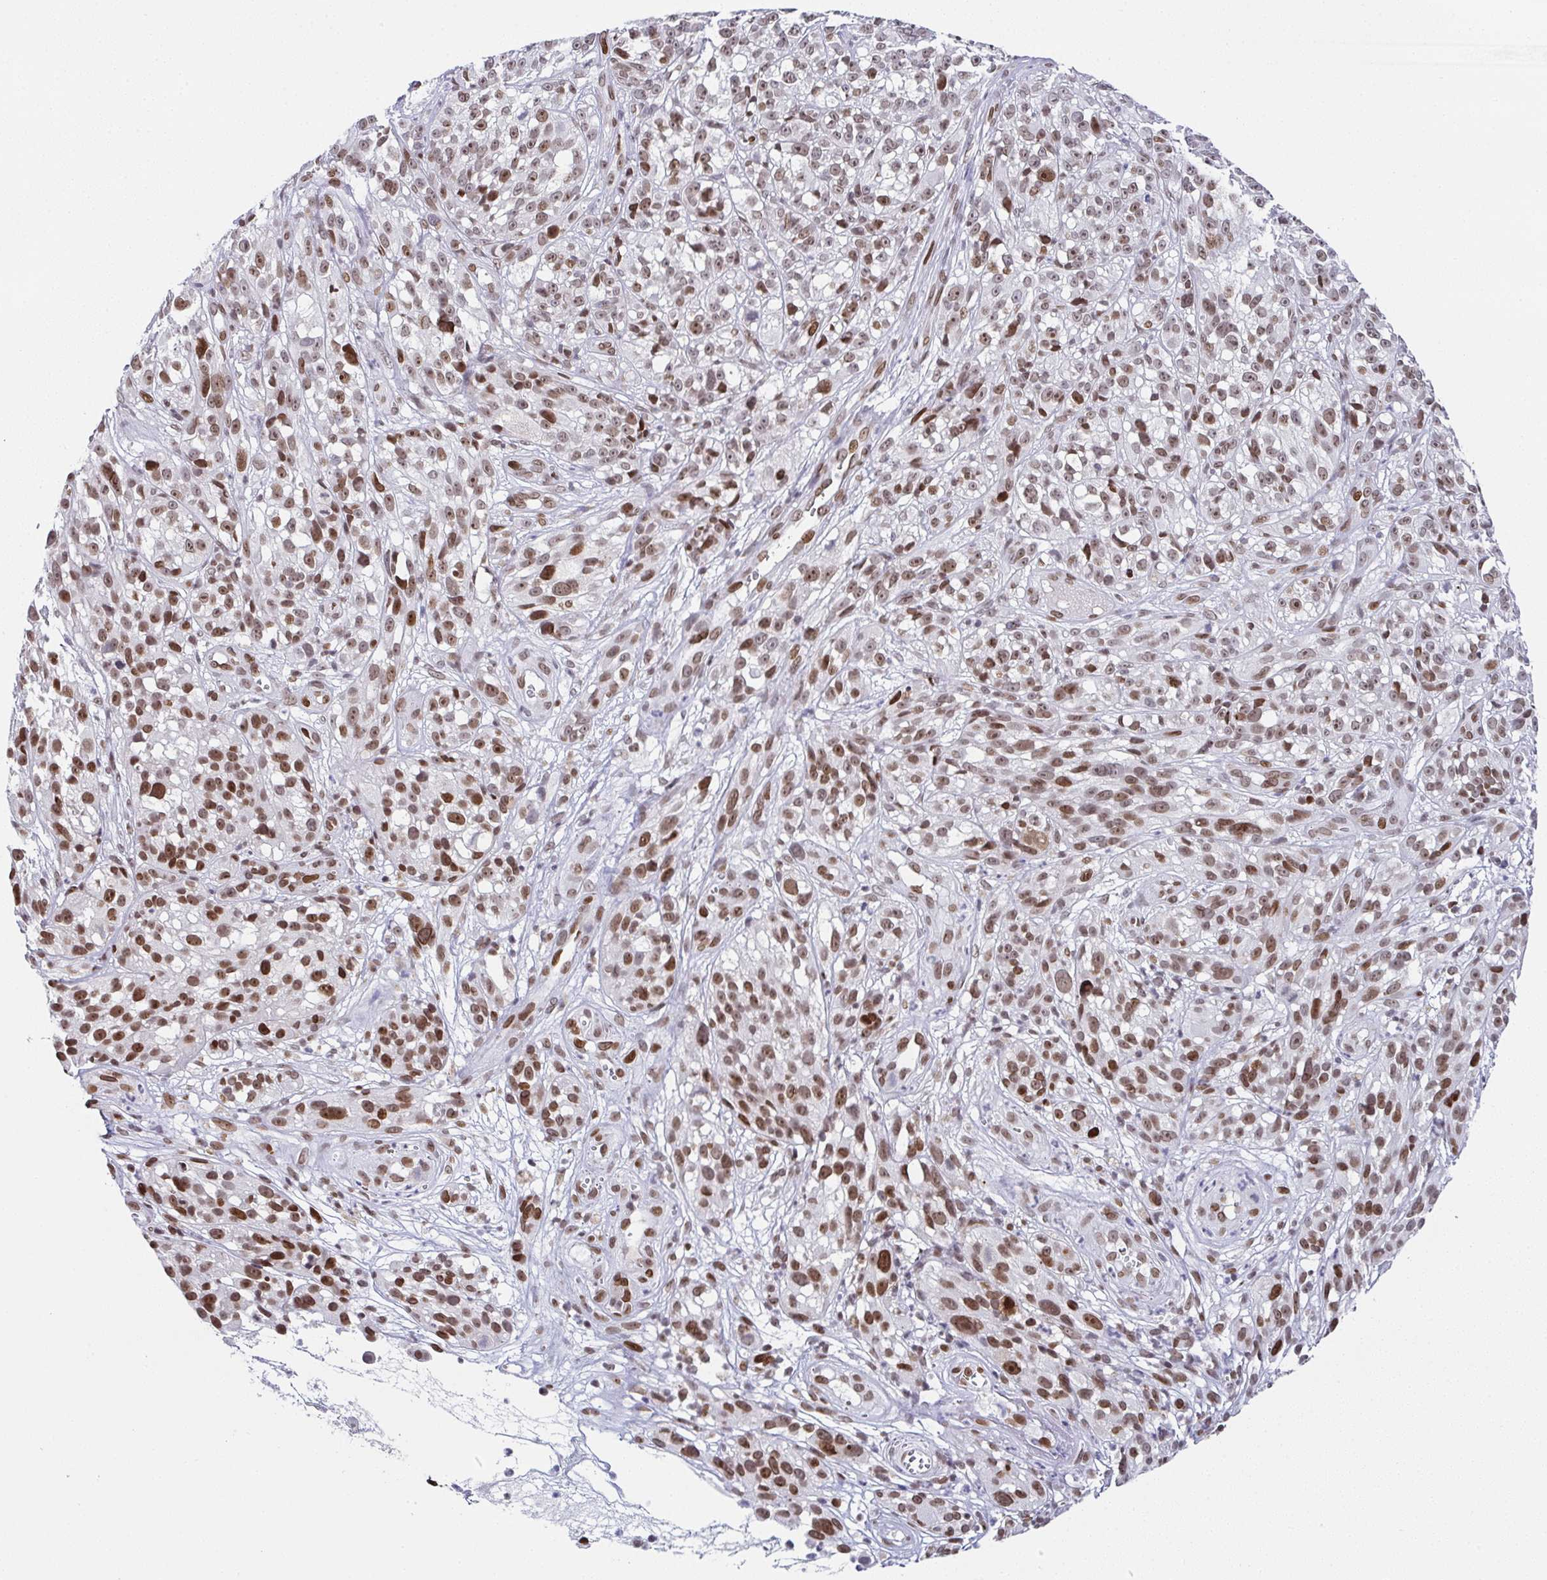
{"staining": {"intensity": "moderate", "quantity": ">75%", "location": "nuclear"}, "tissue": "melanoma", "cell_type": "Tumor cells", "image_type": "cancer", "snomed": [{"axis": "morphology", "description": "Malignant melanoma, NOS"}, {"axis": "topography", "description": "Skin"}], "caption": "High-magnification brightfield microscopy of malignant melanoma stained with DAB (3,3'-diaminobenzidine) (brown) and counterstained with hematoxylin (blue). tumor cells exhibit moderate nuclear expression is present in approximately>75% of cells.", "gene": "RB1", "patient": {"sex": "female", "age": 85}}